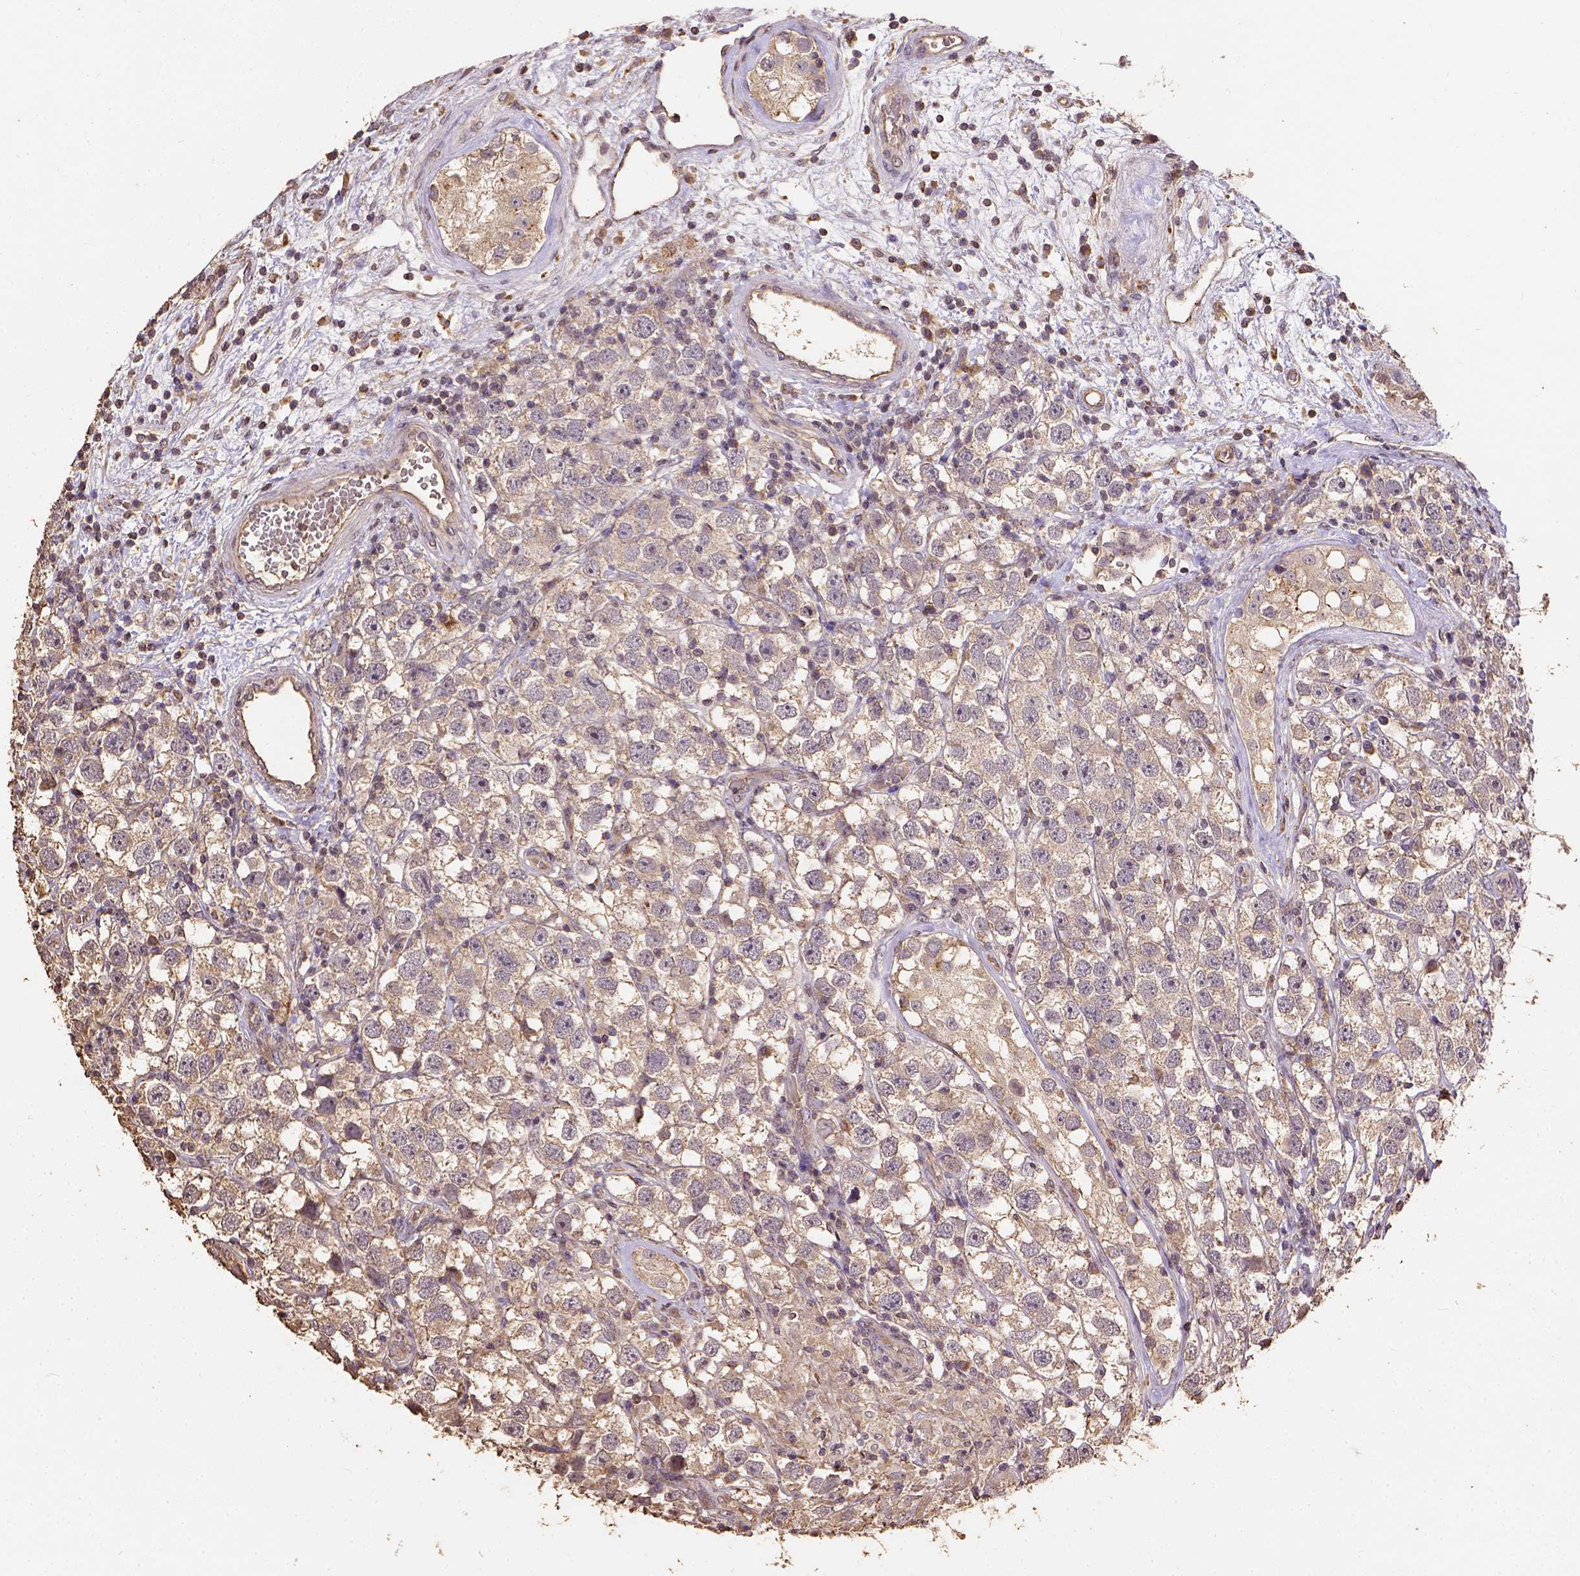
{"staining": {"intensity": "weak", "quantity": ">75%", "location": "cytoplasmic/membranous"}, "tissue": "testis cancer", "cell_type": "Tumor cells", "image_type": "cancer", "snomed": [{"axis": "morphology", "description": "Seminoma, NOS"}, {"axis": "topography", "description": "Testis"}], "caption": "Tumor cells display weak cytoplasmic/membranous staining in about >75% of cells in testis seminoma. The staining is performed using DAB brown chromogen to label protein expression. The nuclei are counter-stained blue using hematoxylin.", "gene": "ATP1B3", "patient": {"sex": "male", "age": 26}}